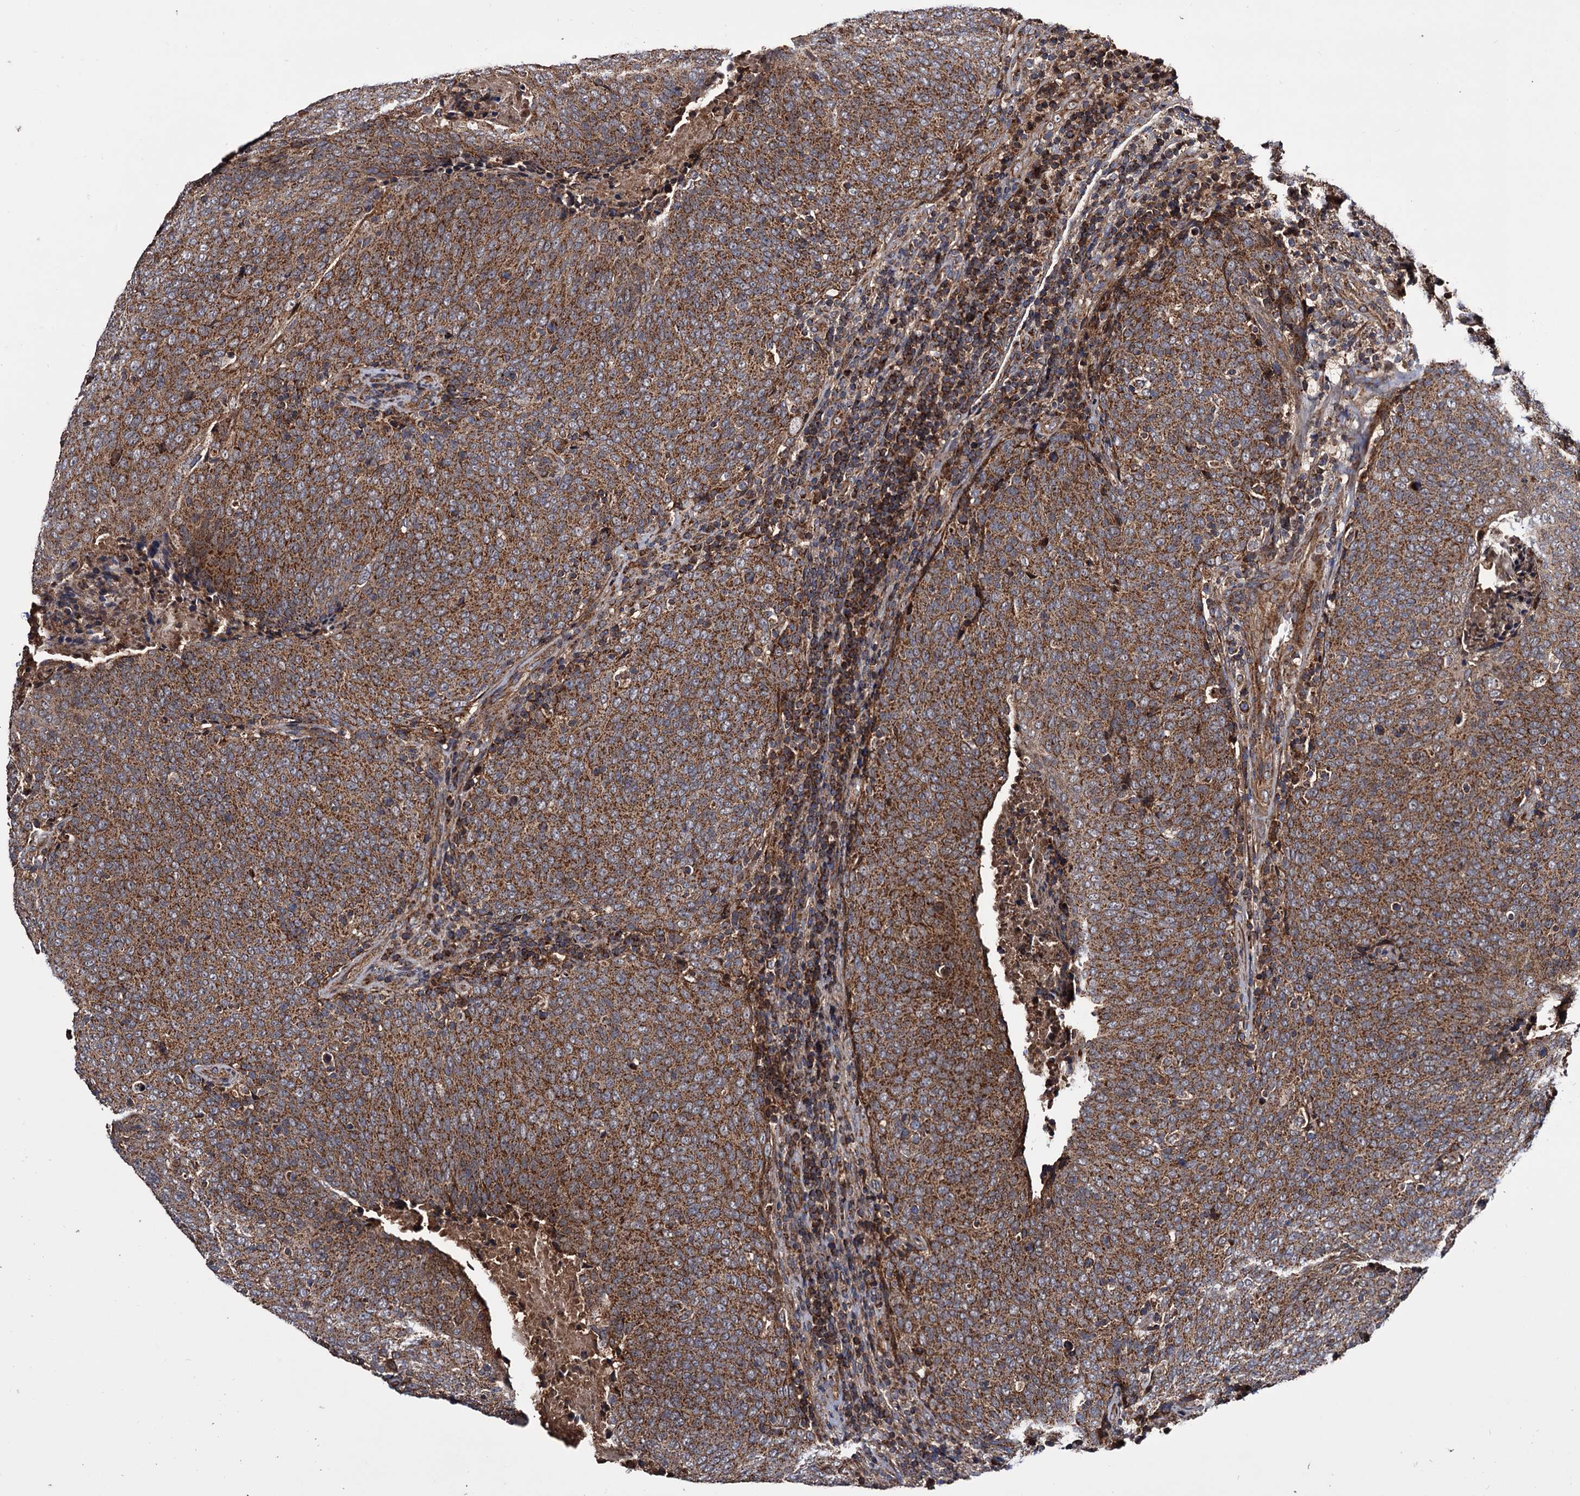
{"staining": {"intensity": "moderate", "quantity": ">75%", "location": "cytoplasmic/membranous"}, "tissue": "head and neck cancer", "cell_type": "Tumor cells", "image_type": "cancer", "snomed": [{"axis": "morphology", "description": "Squamous cell carcinoma, NOS"}, {"axis": "morphology", "description": "Squamous cell carcinoma, metastatic, NOS"}, {"axis": "topography", "description": "Lymph node"}, {"axis": "topography", "description": "Head-Neck"}], "caption": "Human metastatic squamous cell carcinoma (head and neck) stained with a brown dye exhibits moderate cytoplasmic/membranous positive expression in approximately >75% of tumor cells.", "gene": "MRPL42", "patient": {"sex": "male", "age": 62}}